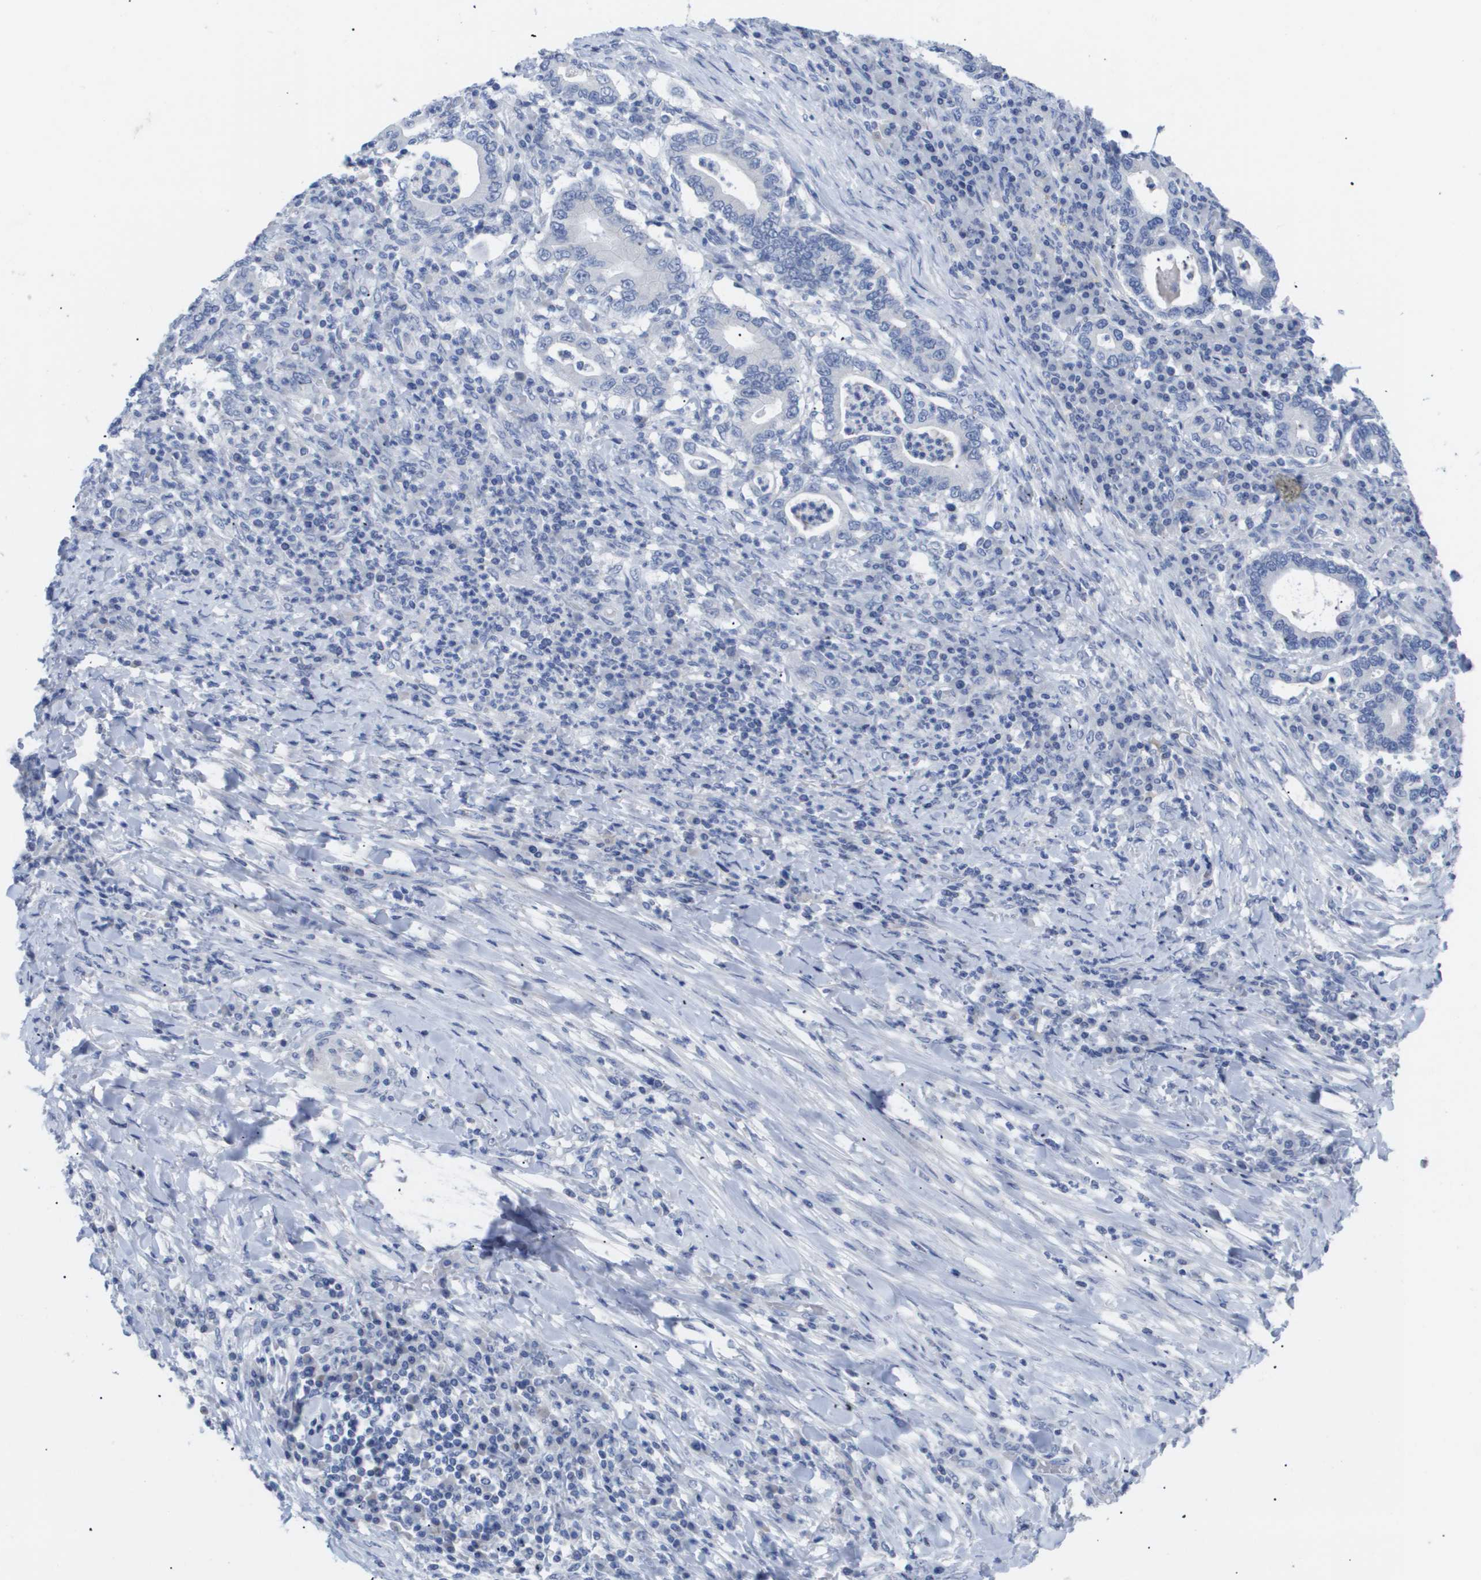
{"staining": {"intensity": "negative", "quantity": "none", "location": "none"}, "tissue": "stomach cancer", "cell_type": "Tumor cells", "image_type": "cancer", "snomed": [{"axis": "morphology", "description": "Normal tissue, NOS"}, {"axis": "morphology", "description": "Adenocarcinoma, NOS"}, {"axis": "topography", "description": "Esophagus"}, {"axis": "topography", "description": "Stomach, upper"}, {"axis": "topography", "description": "Peripheral nerve tissue"}], "caption": "IHC image of neoplastic tissue: adenocarcinoma (stomach) stained with DAB (3,3'-diaminobenzidine) exhibits no significant protein positivity in tumor cells.", "gene": "CAV3", "patient": {"sex": "male", "age": 62}}